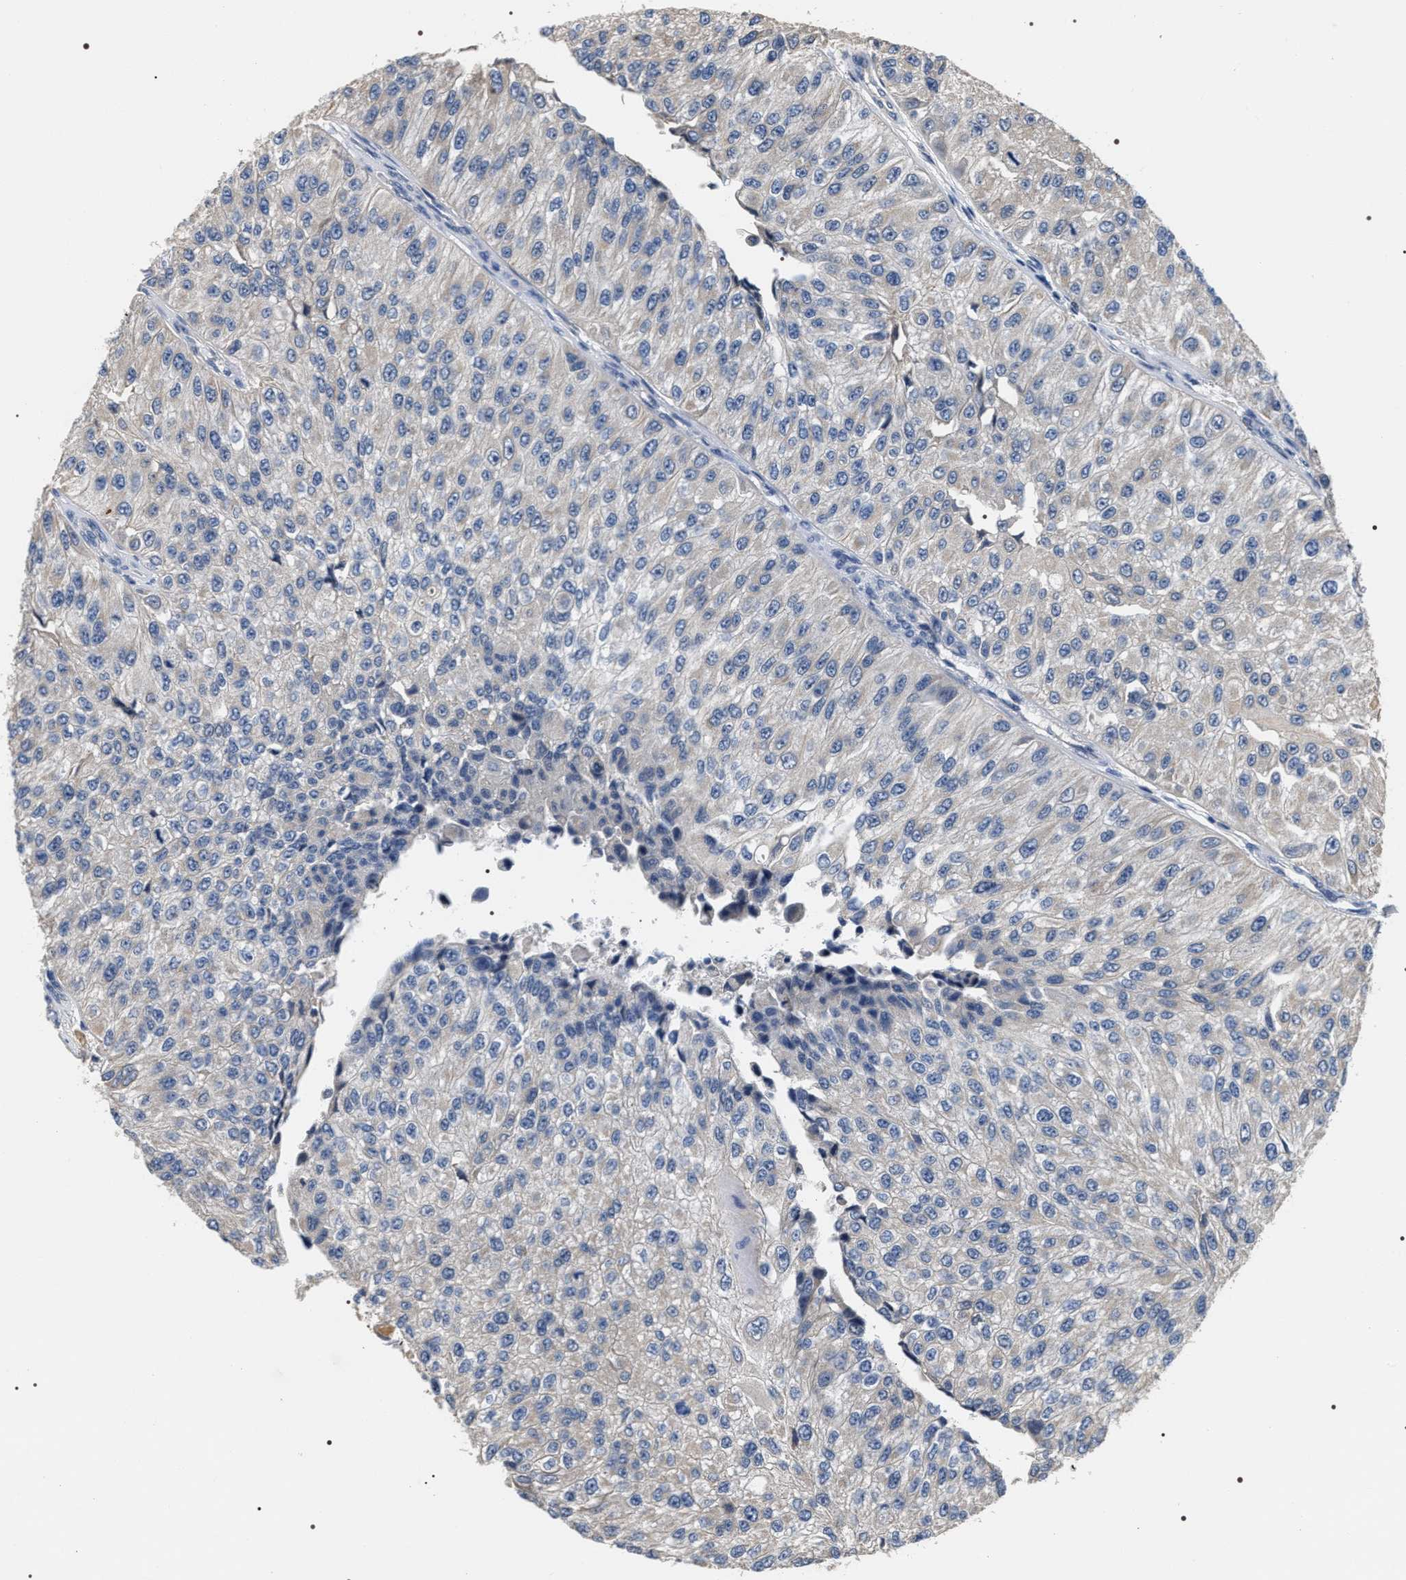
{"staining": {"intensity": "negative", "quantity": "none", "location": "none"}, "tissue": "urothelial cancer", "cell_type": "Tumor cells", "image_type": "cancer", "snomed": [{"axis": "morphology", "description": "Urothelial carcinoma, High grade"}, {"axis": "topography", "description": "Kidney"}, {"axis": "topography", "description": "Urinary bladder"}], "caption": "This is an IHC micrograph of human urothelial carcinoma (high-grade). There is no positivity in tumor cells.", "gene": "IFT81", "patient": {"sex": "male", "age": 77}}